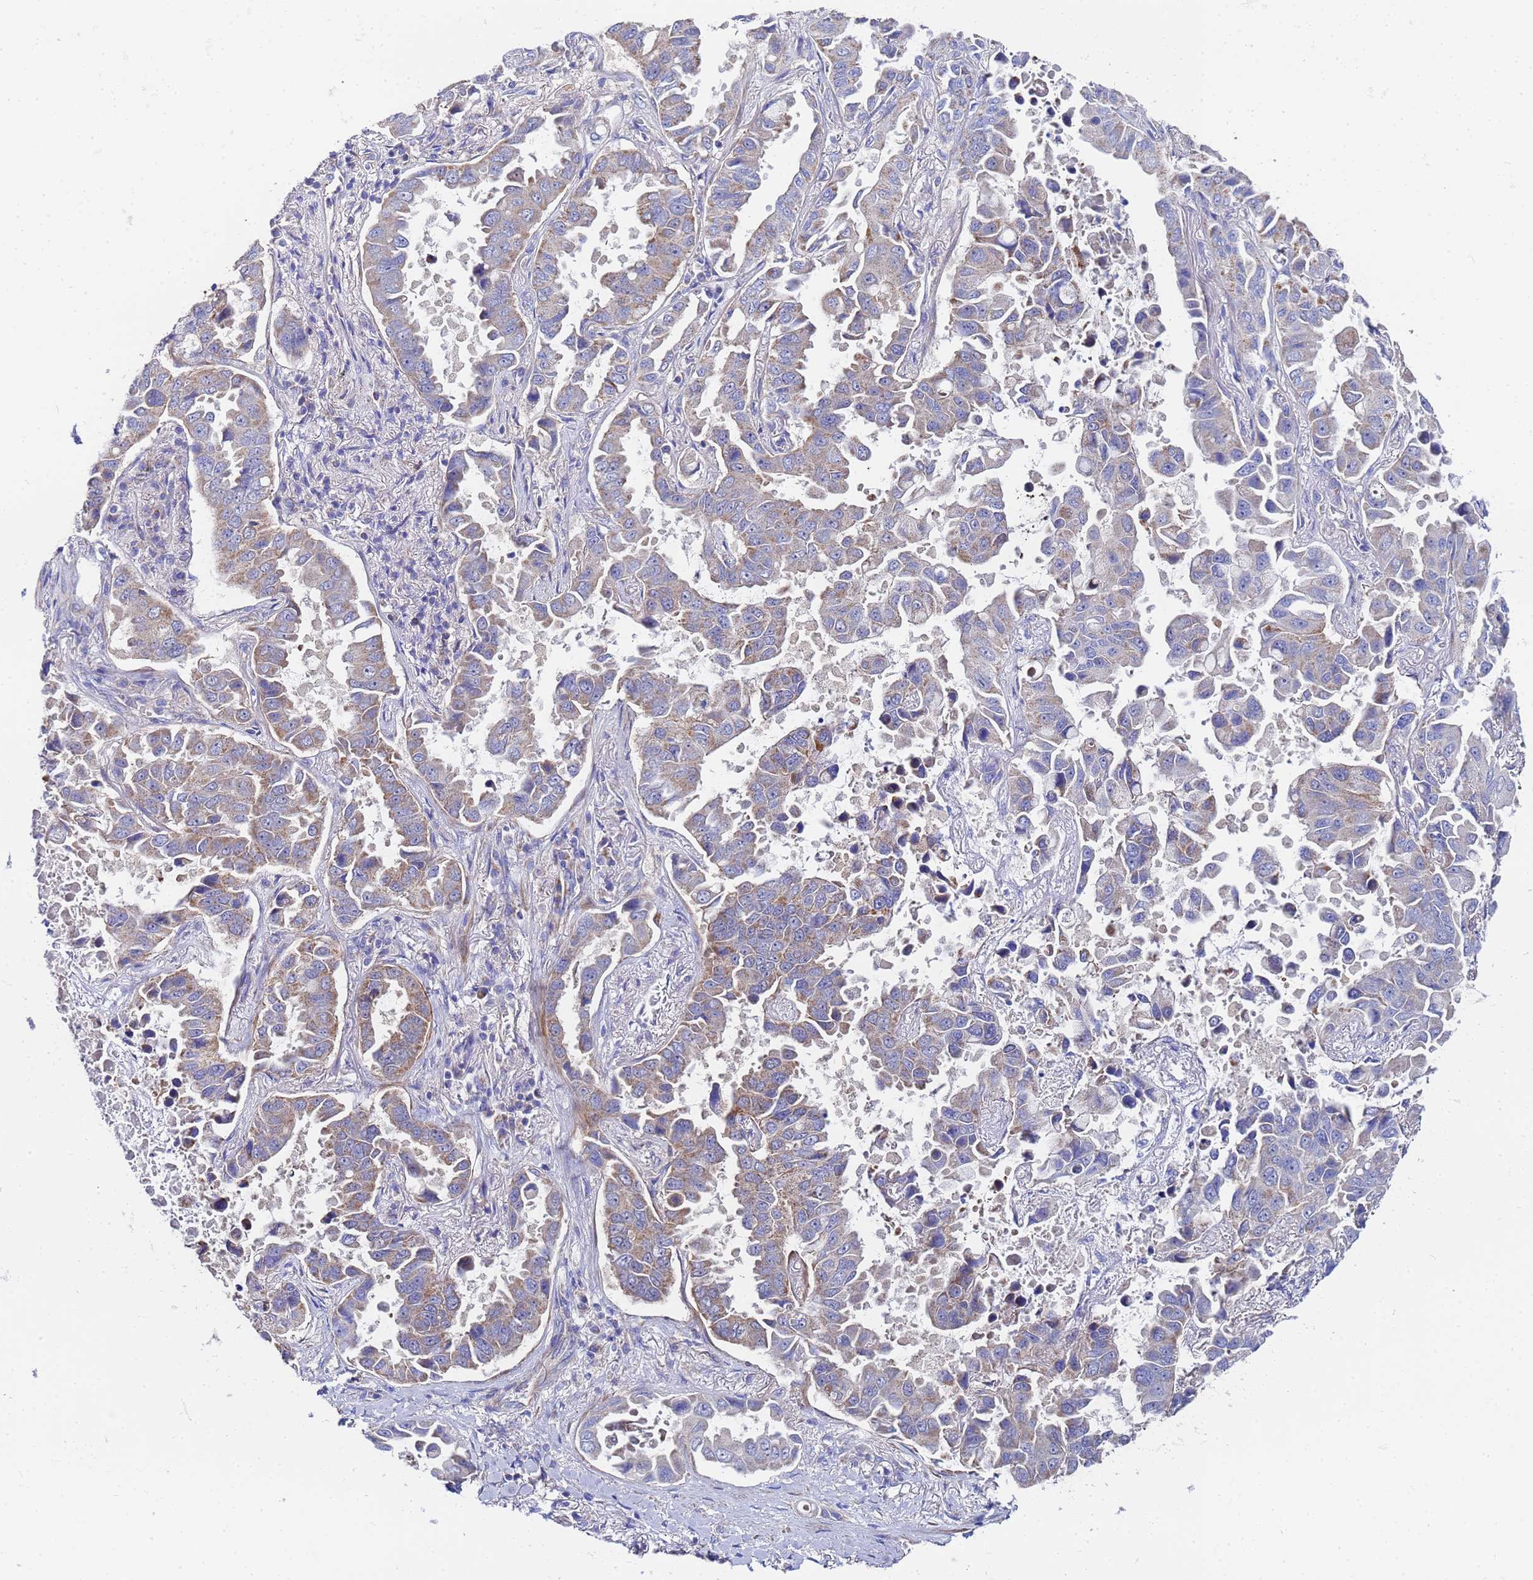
{"staining": {"intensity": "weak", "quantity": "25%-75%", "location": "cytoplasmic/membranous"}, "tissue": "lung cancer", "cell_type": "Tumor cells", "image_type": "cancer", "snomed": [{"axis": "morphology", "description": "Adenocarcinoma, NOS"}, {"axis": "topography", "description": "Lung"}], "caption": "Weak cytoplasmic/membranous expression is appreciated in approximately 25%-75% of tumor cells in lung adenocarcinoma. The protein is stained brown, and the nuclei are stained in blue (DAB IHC with brightfield microscopy, high magnification).", "gene": "FAHD2A", "patient": {"sex": "male", "age": 64}}